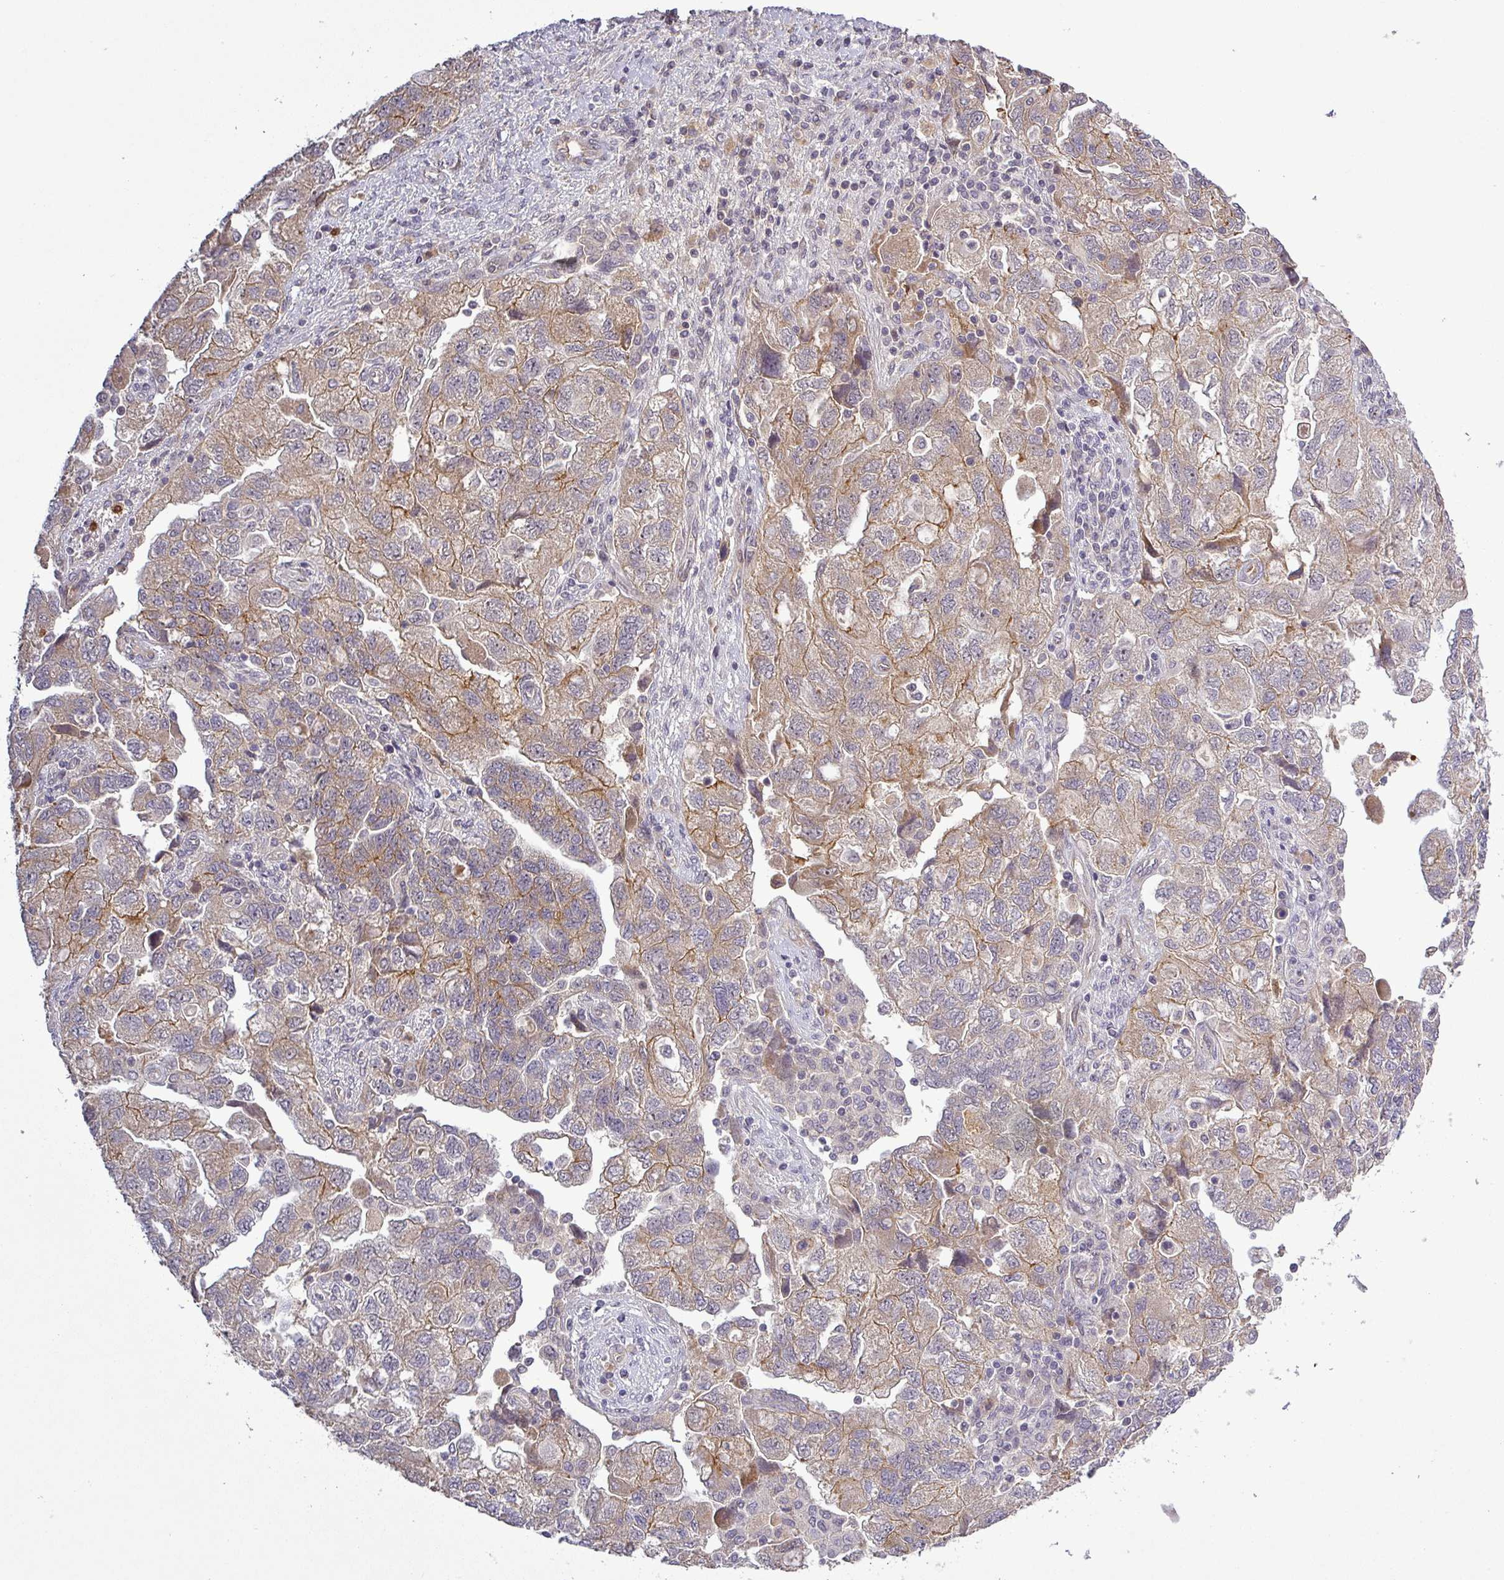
{"staining": {"intensity": "moderate", "quantity": "25%-75%", "location": "cytoplasmic/membranous"}, "tissue": "ovarian cancer", "cell_type": "Tumor cells", "image_type": "cancer", "snomed": [{"axis": "morphology", "description": "Carcinoma, NOS"}, {"axis": "morphology", "description": "Cystadenocarcinoma, serous, NOS"}, {"axis": "topography", "description": "Ovary"}], "caption": "IHC (DAB) staining of serous cystadenocarcinoma (ovarian) exhibits moderate cytoplasmic/membranous protein staining in about 25%-75% of tumor cells.", "gene": "PCDH1", "patient": {"sex": "female", "age": 69}}